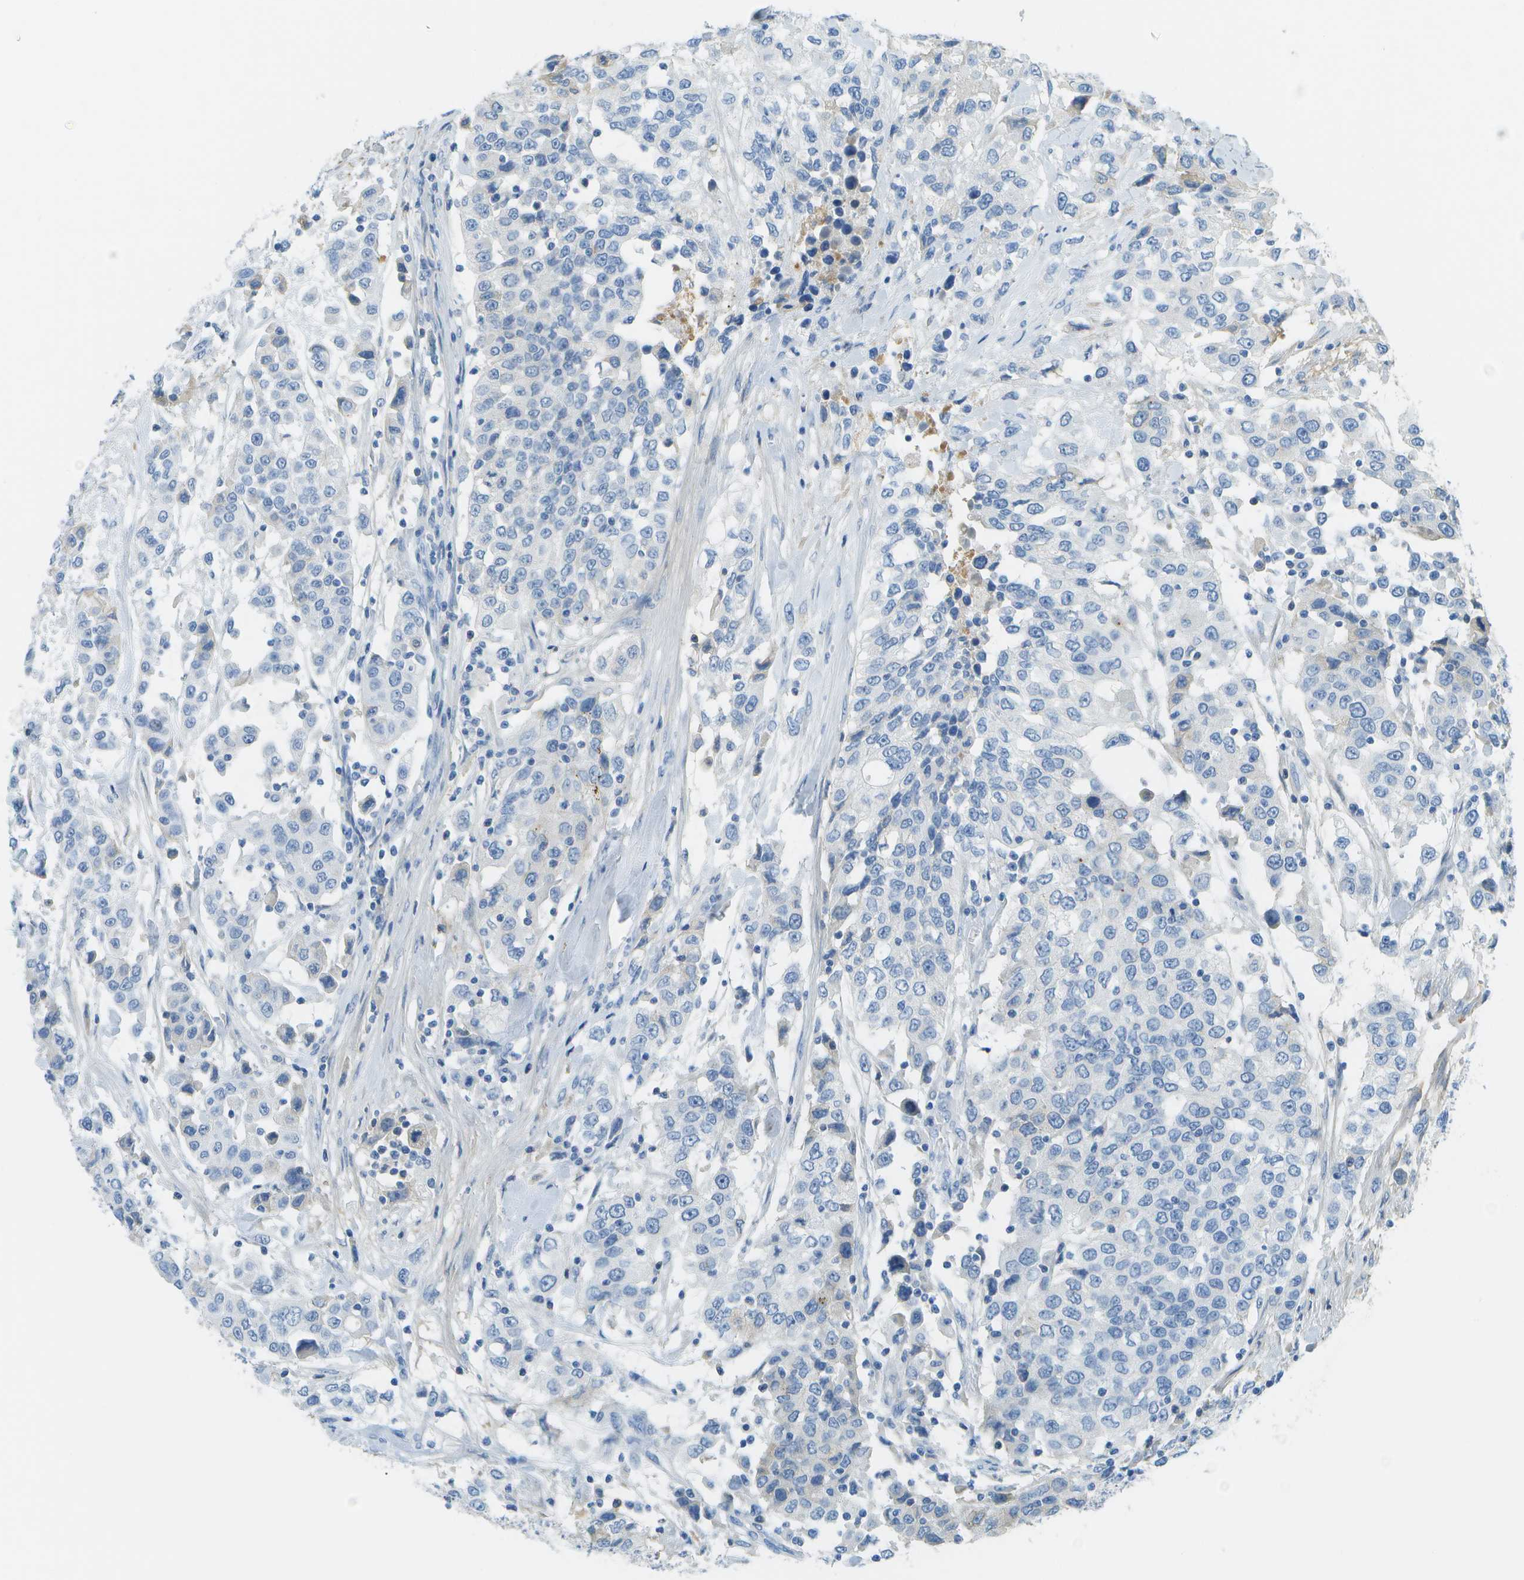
{"staining": {"intensity": "negative", "quantity": "none", "location": "none"}, "tissue": "urothelial cancer", "cell_type": "Tumor cells", "image_type": "cancer", "snomed": [{"axis": "morphology", "description": "Urothelial carcinoma, High grade"}, {"axis": "topography", "description": "Urinary bladder"}], "caption": "Immunohistochemistry (IHC) micrograph of neoplastic tissue: human urothelial cancer stained with DAB exhibits no significant protein positivity in tumor cells.", "gene": "C1S", "patient": {"sex": "female", "age": 80}}